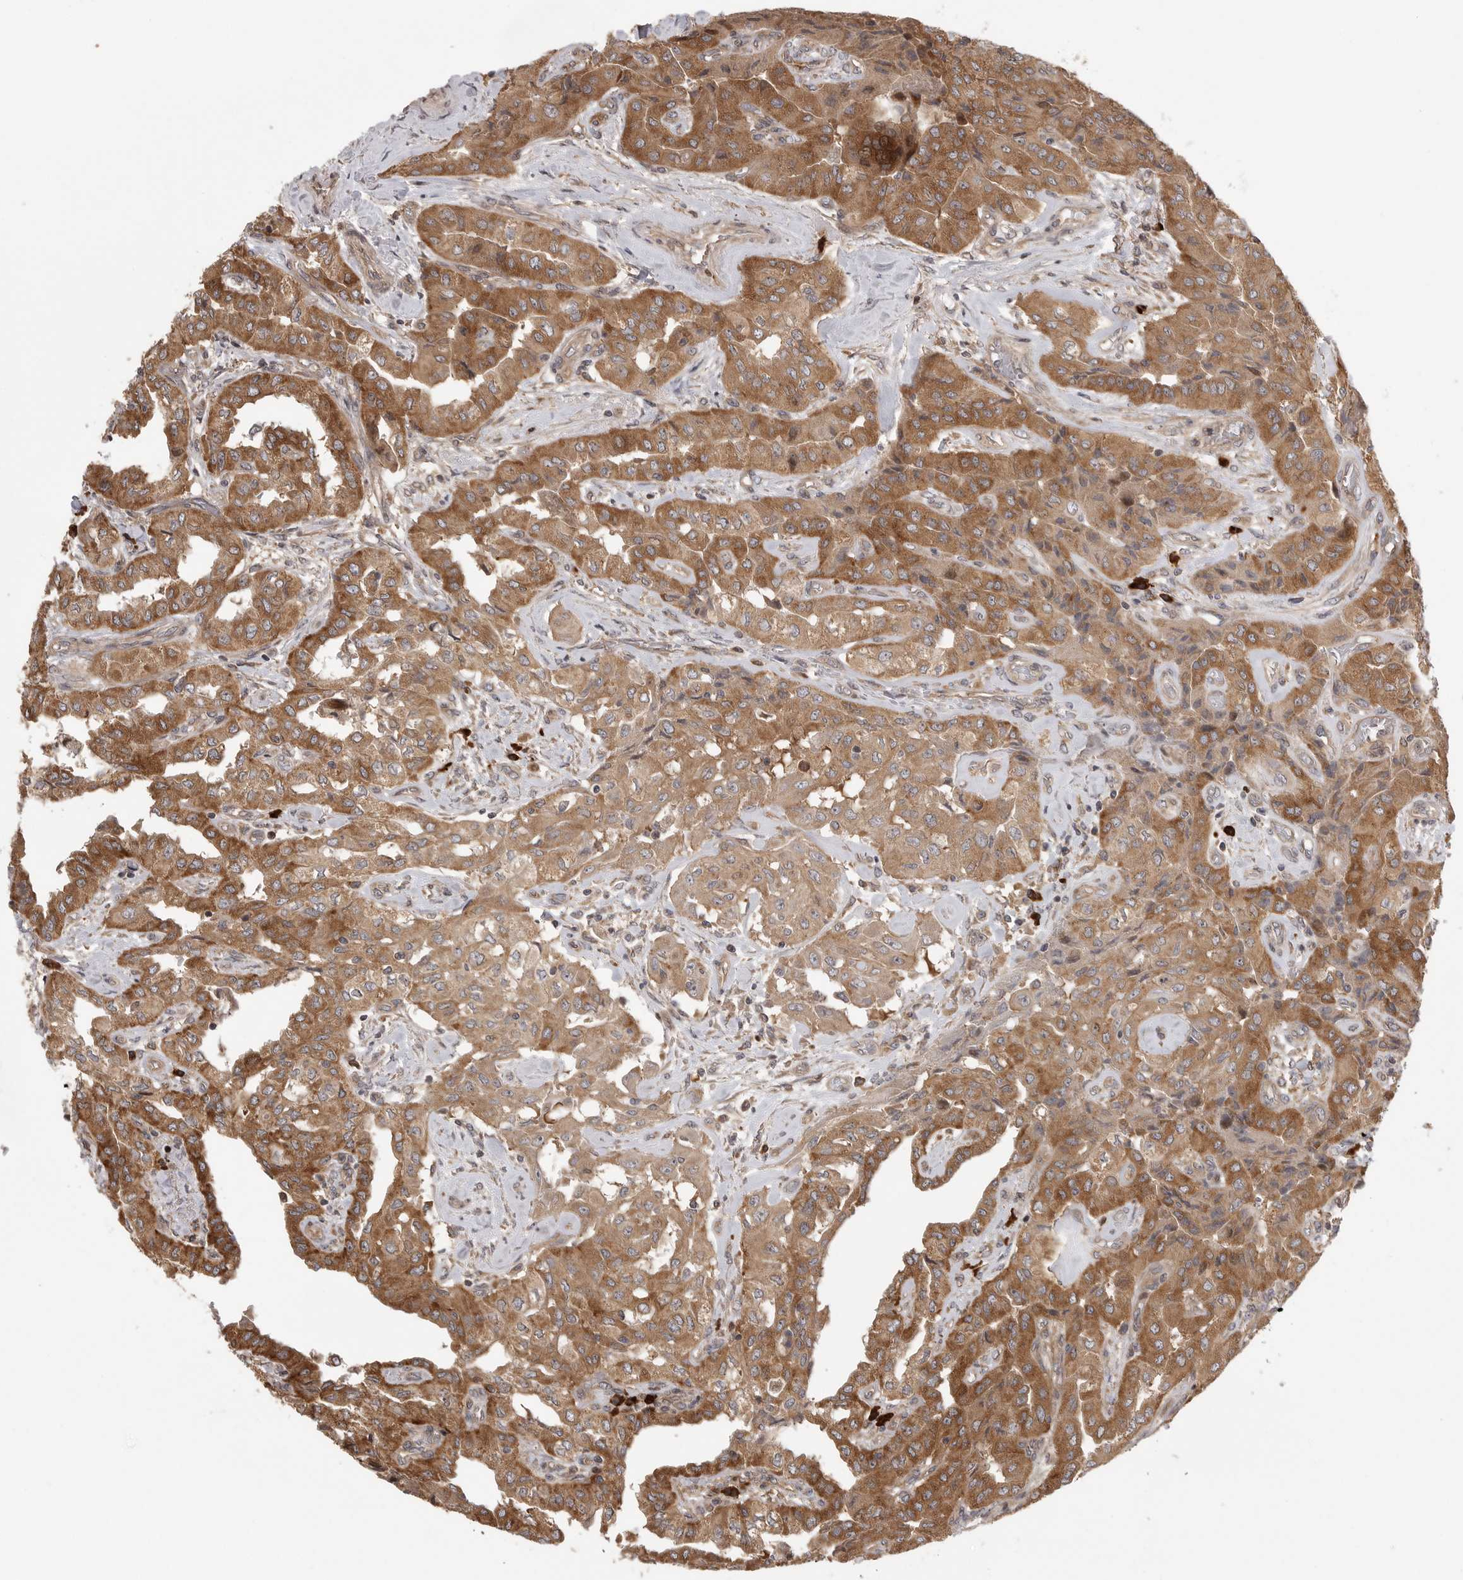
{"staining": {"intensity": "moderate", "quantity": ">75%", "location": "cytoplasmic/membranous"}, "tissue": "thyroid cancer", "cell_type": "Tumor cells", "image_type": "cancer", "snomed": [{"axis": "morphology", "description": "Papillary adenocarcinoma, NOS"}, {"axis": "topography", "description": "Thyroid gland"}], "caption": "Protein expression by immunohistochemistry (IHC) displays moderate cytoplasmic/membranous positivity in approximately >75% of tumor cells in thyroid cancer (papillary adenocarcinoma).", "gene": "OXR1", "patient": {"sex": "female", "age": 59}}